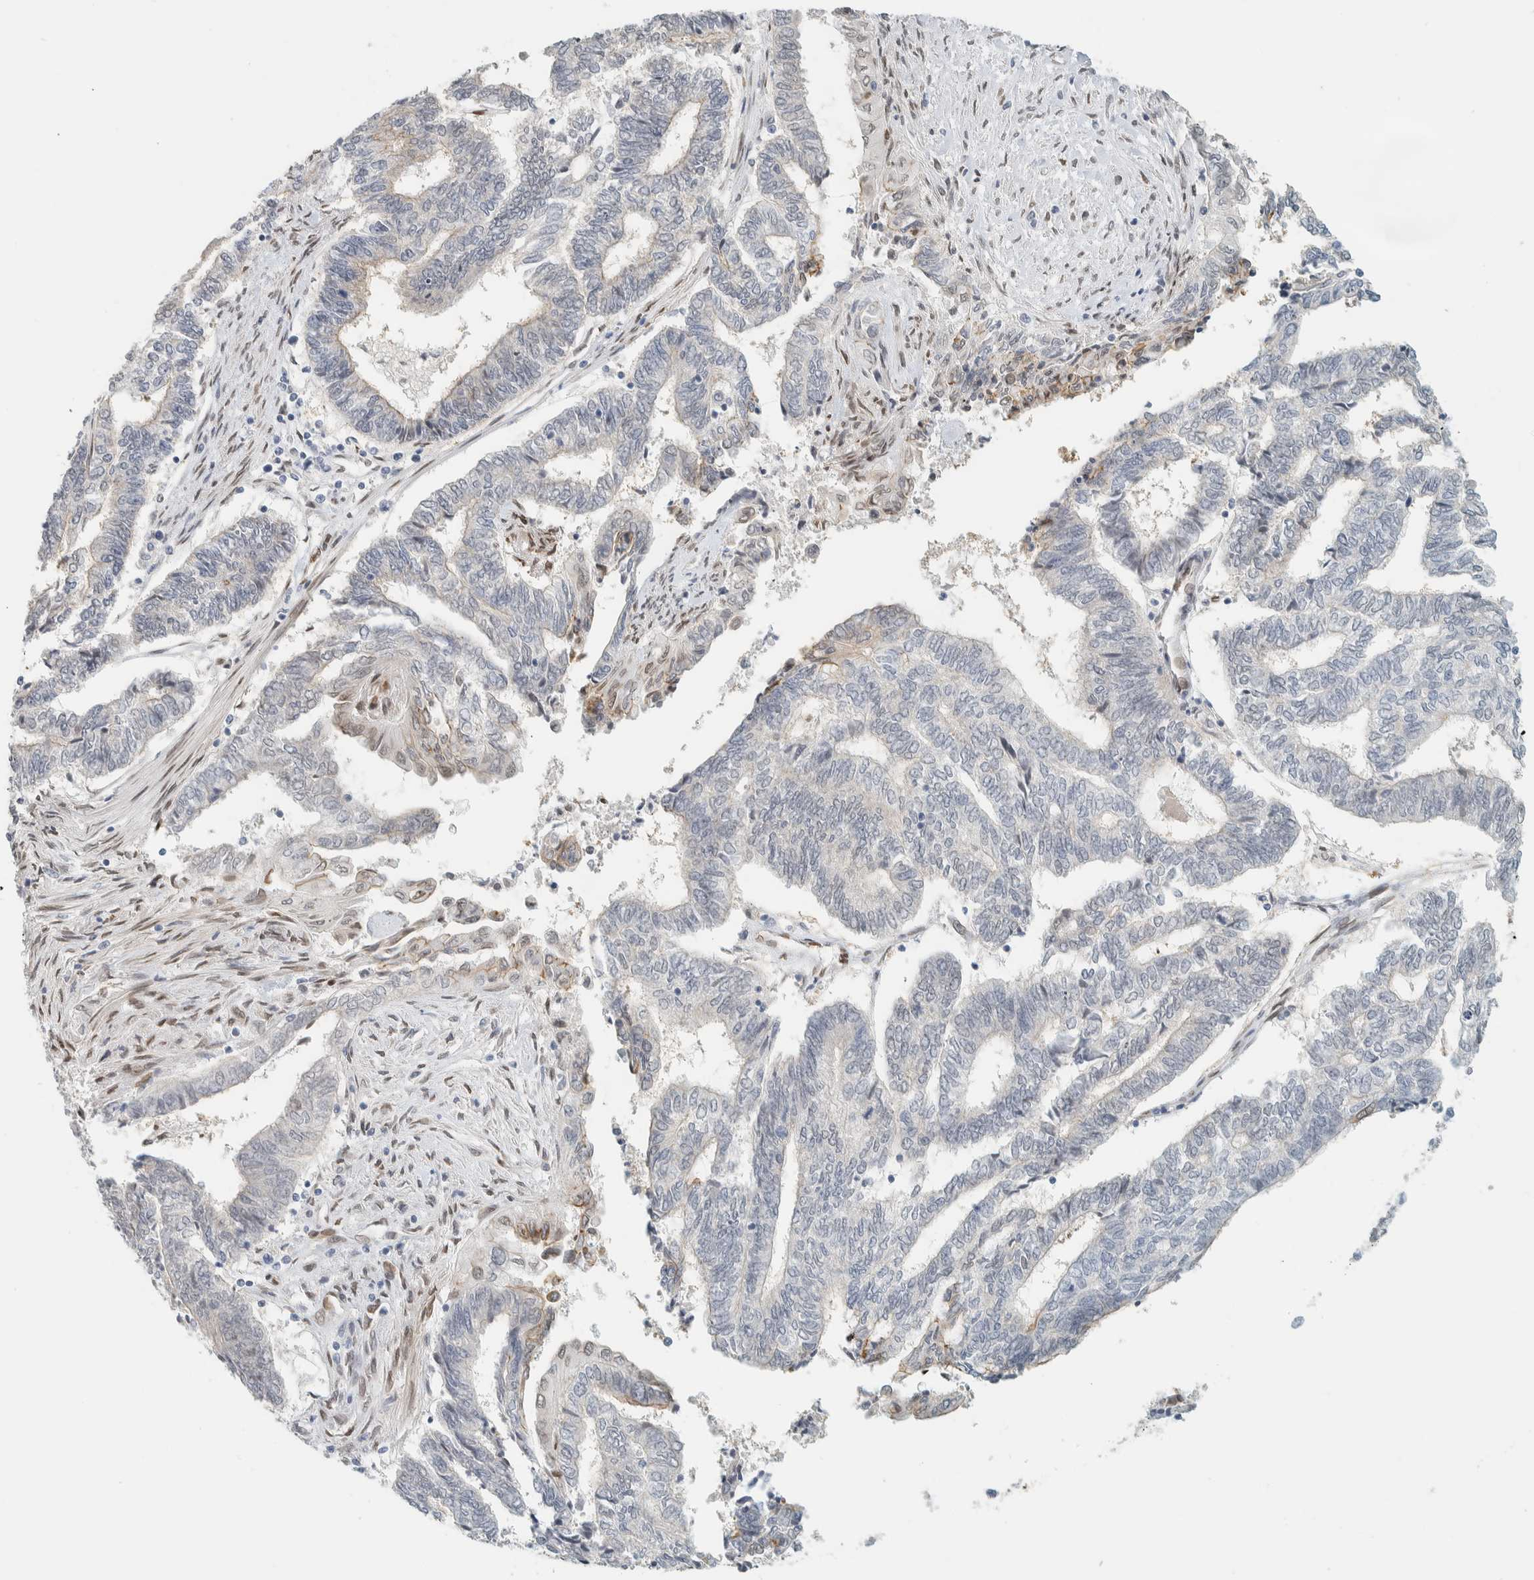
{"staining": {"intensity": "weak", "quantity": "<25%", "location": "cytoplasmic/membranous"}, "tissue": "endometrial cancer", "cell_type": "Tumor cells", "image_type": "cancer", "snomed": [{"axis": "morphology", "description": "Adenocarcinoma, NOS"}, {"axis": "topography", "description": "Uterus"}, {"axis": "topography", "description": "Endometrium"}], "caption": "The micrograph displays no staining of tumor cells in adenocarcinoma (endometrial).", "gene": "C1QTNF12", "patient": {"sex": "female", "age": 70}}